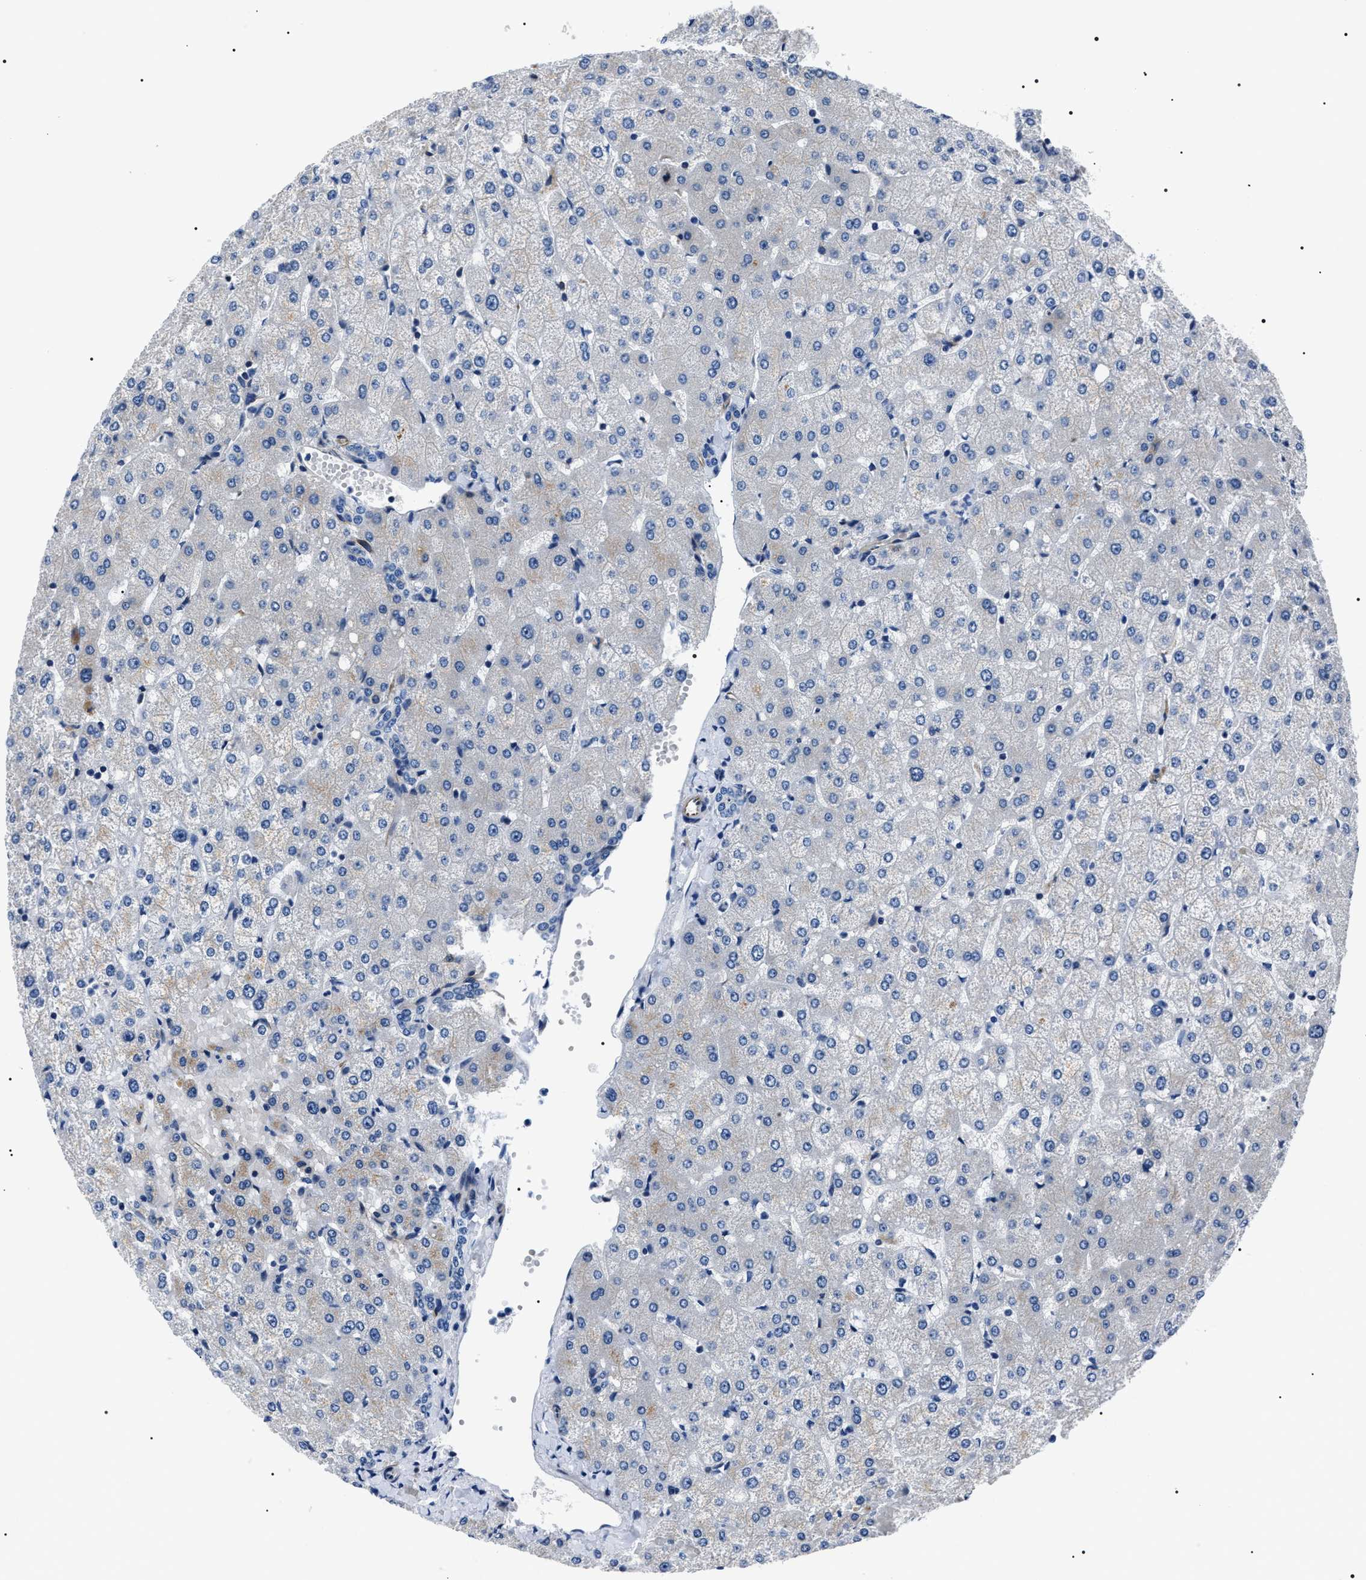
{"staining": {"intensity": "negative", "quantity": "none", "location": "none"}, "tissue": "liver", "cell_type": "Cholangiocytes", "image_type": "normal", "snomed": [{"axis": "morphology", "description": "Normal tissue, NOS"}, {"axis": "topography", "description": "Liver"}], "caption": "Cholangiocytes are negative for brown protein staining in unremarkable liver.", "gene": "BAG2", "patient": {"sex": "female", "age": 54}}